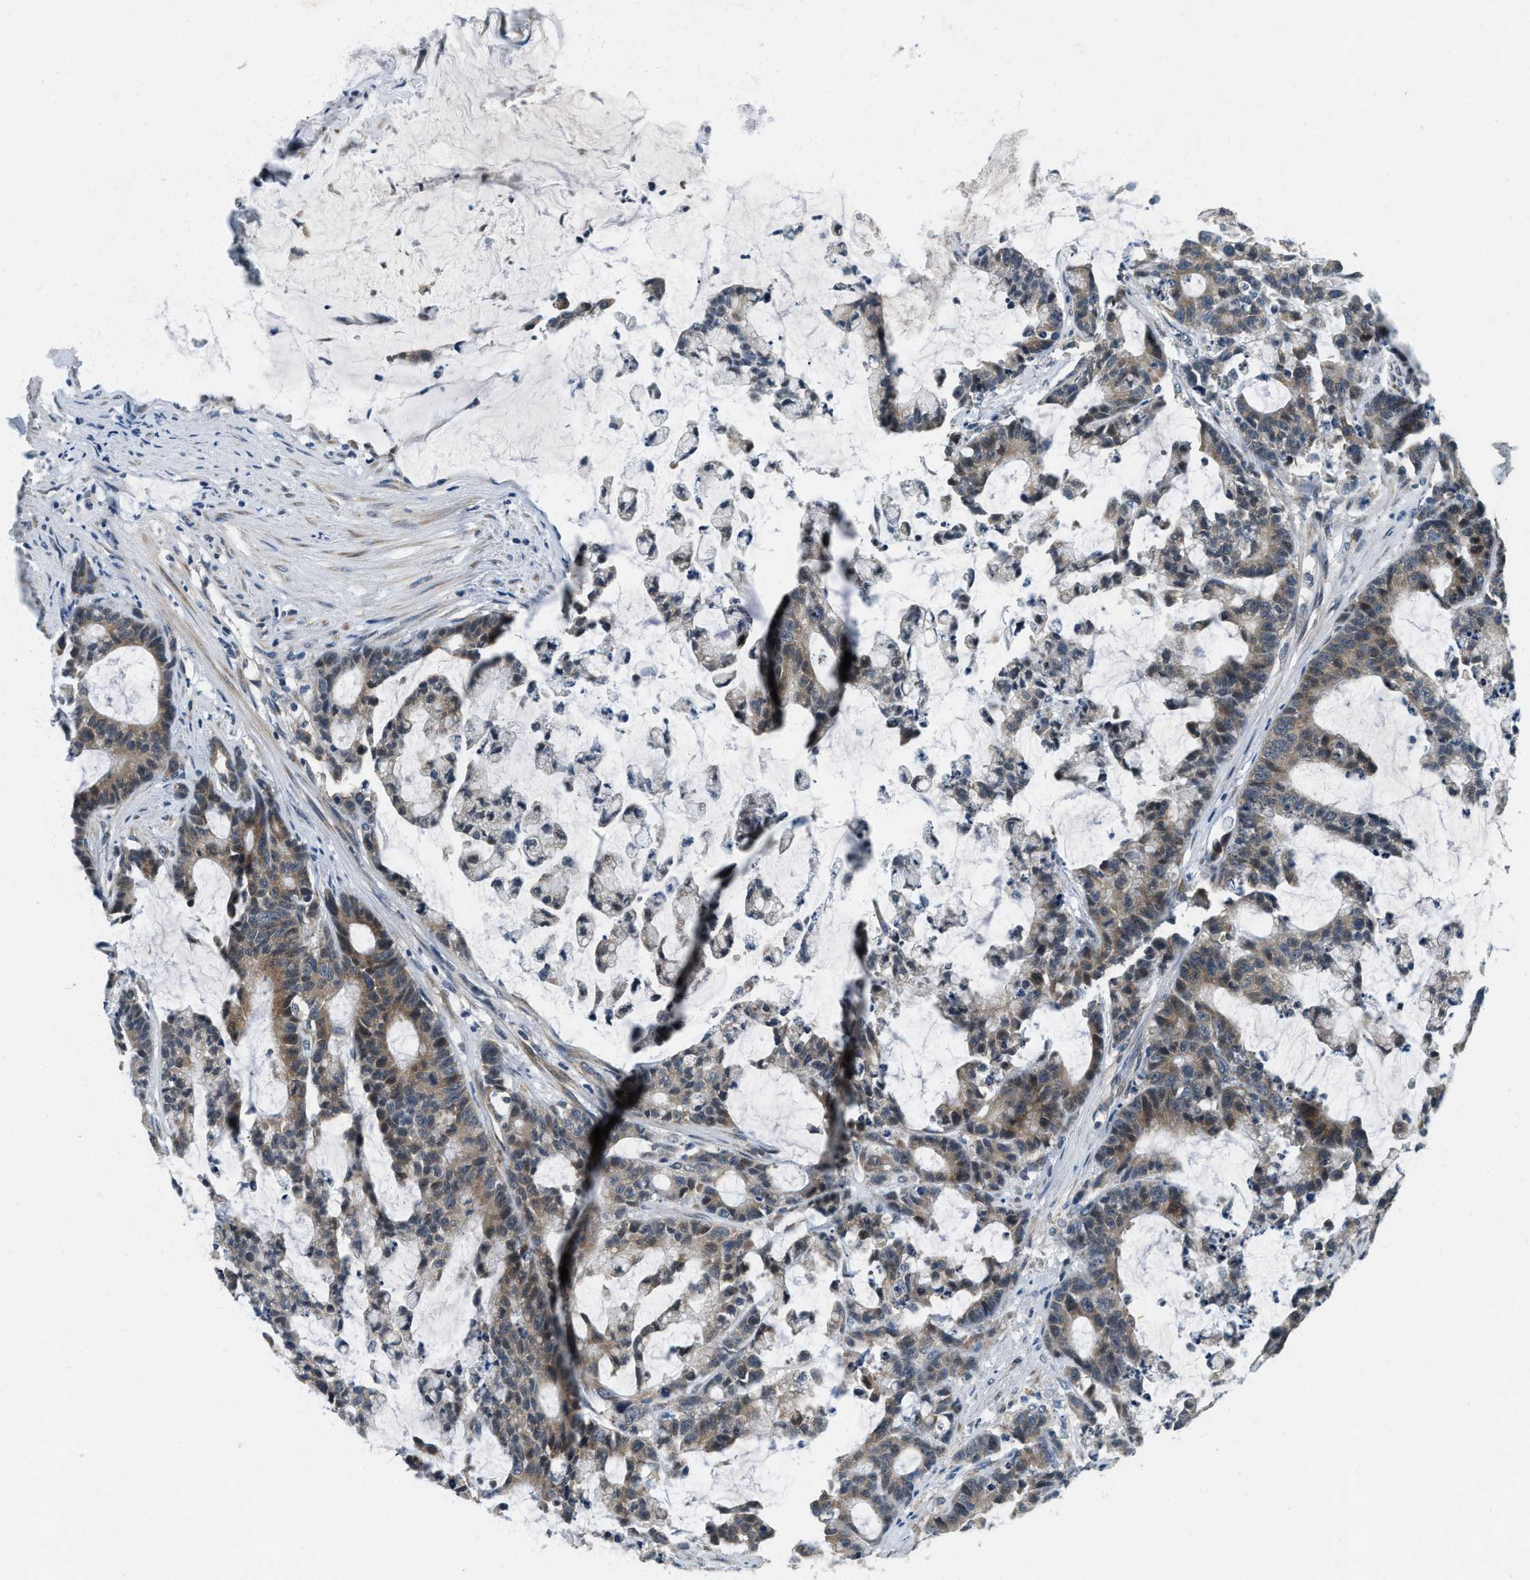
{"staining": {"intensity": "weak", "quantity": ">75%", "location": "cytoplasmic/membranous"}, "tissue": "colorectal cancer", "cell_type": "Tumor cells", "image_type": "cancer", "snomed": [{"axis": "morphology", "description": "Adenocarcinoma, NOS"}, {"axis": "topography", "description": "Colon"}], "caption": "Human colorectal cancer (adenocarcinoma) stained for a protein (brown) displays weak cytoplasmic/membranous positive staining in about >75% of tumor cells.", "gene": "YAE1", "patient": {"sex": "female", "age": 84}}